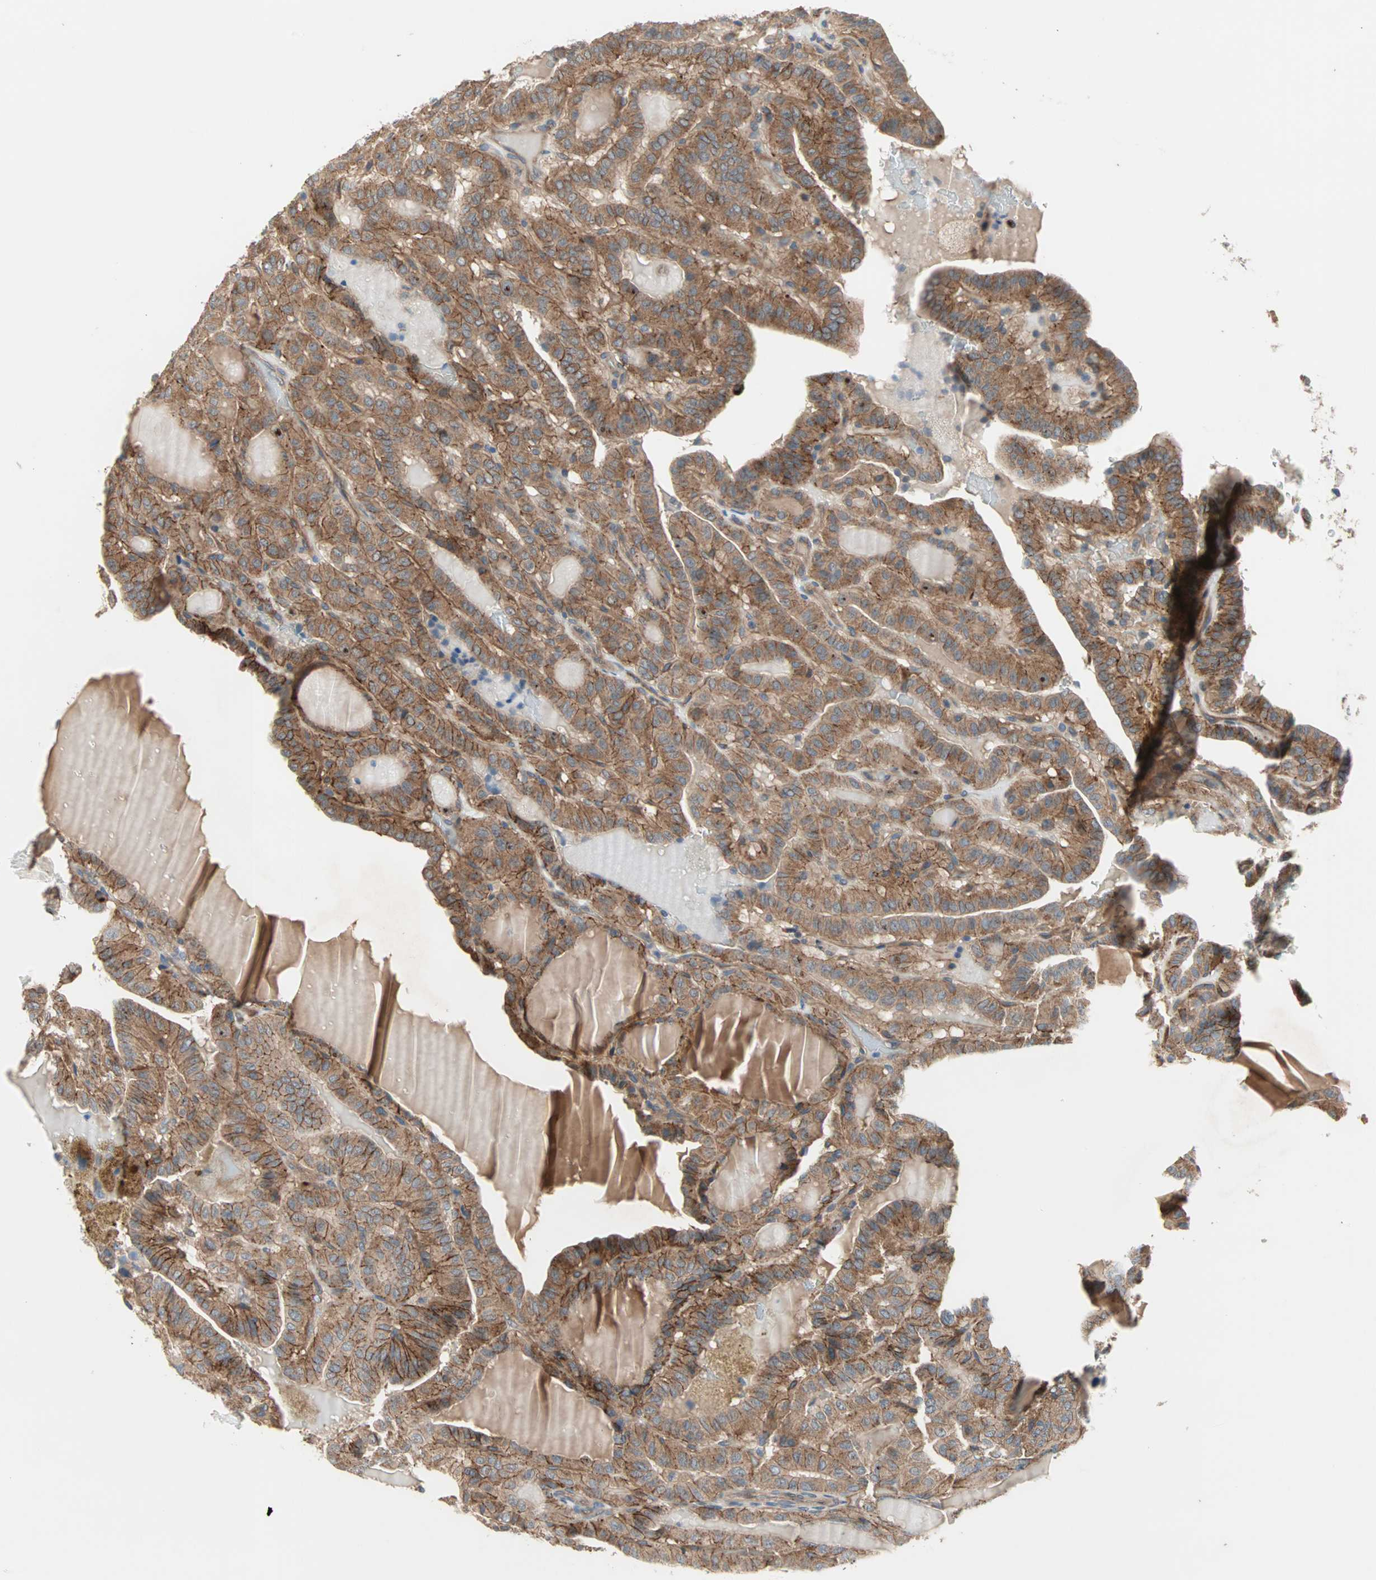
{"staining": {"intensity": "moderate", "quantity": ">75%", "location": "cytoplasmic/membranous"}, "tissue": "thyroid cancer", "cell_type": "Tumor cells", "image_type": "cancer", "snomed": [{"axis": "morphology", "description": "Papillary adenocarcinoma, NOS"}, {"axis": "topography", "description": "Thyroid gland"}], "caption": "Moderate cytoplasmic/membranous positivity for a protein is present in about >75% of tumor cells of thyroid cancer using immunohistochemistry.", "gene": "PDE8A", "patient": {"sex": "male", "age": 77}}